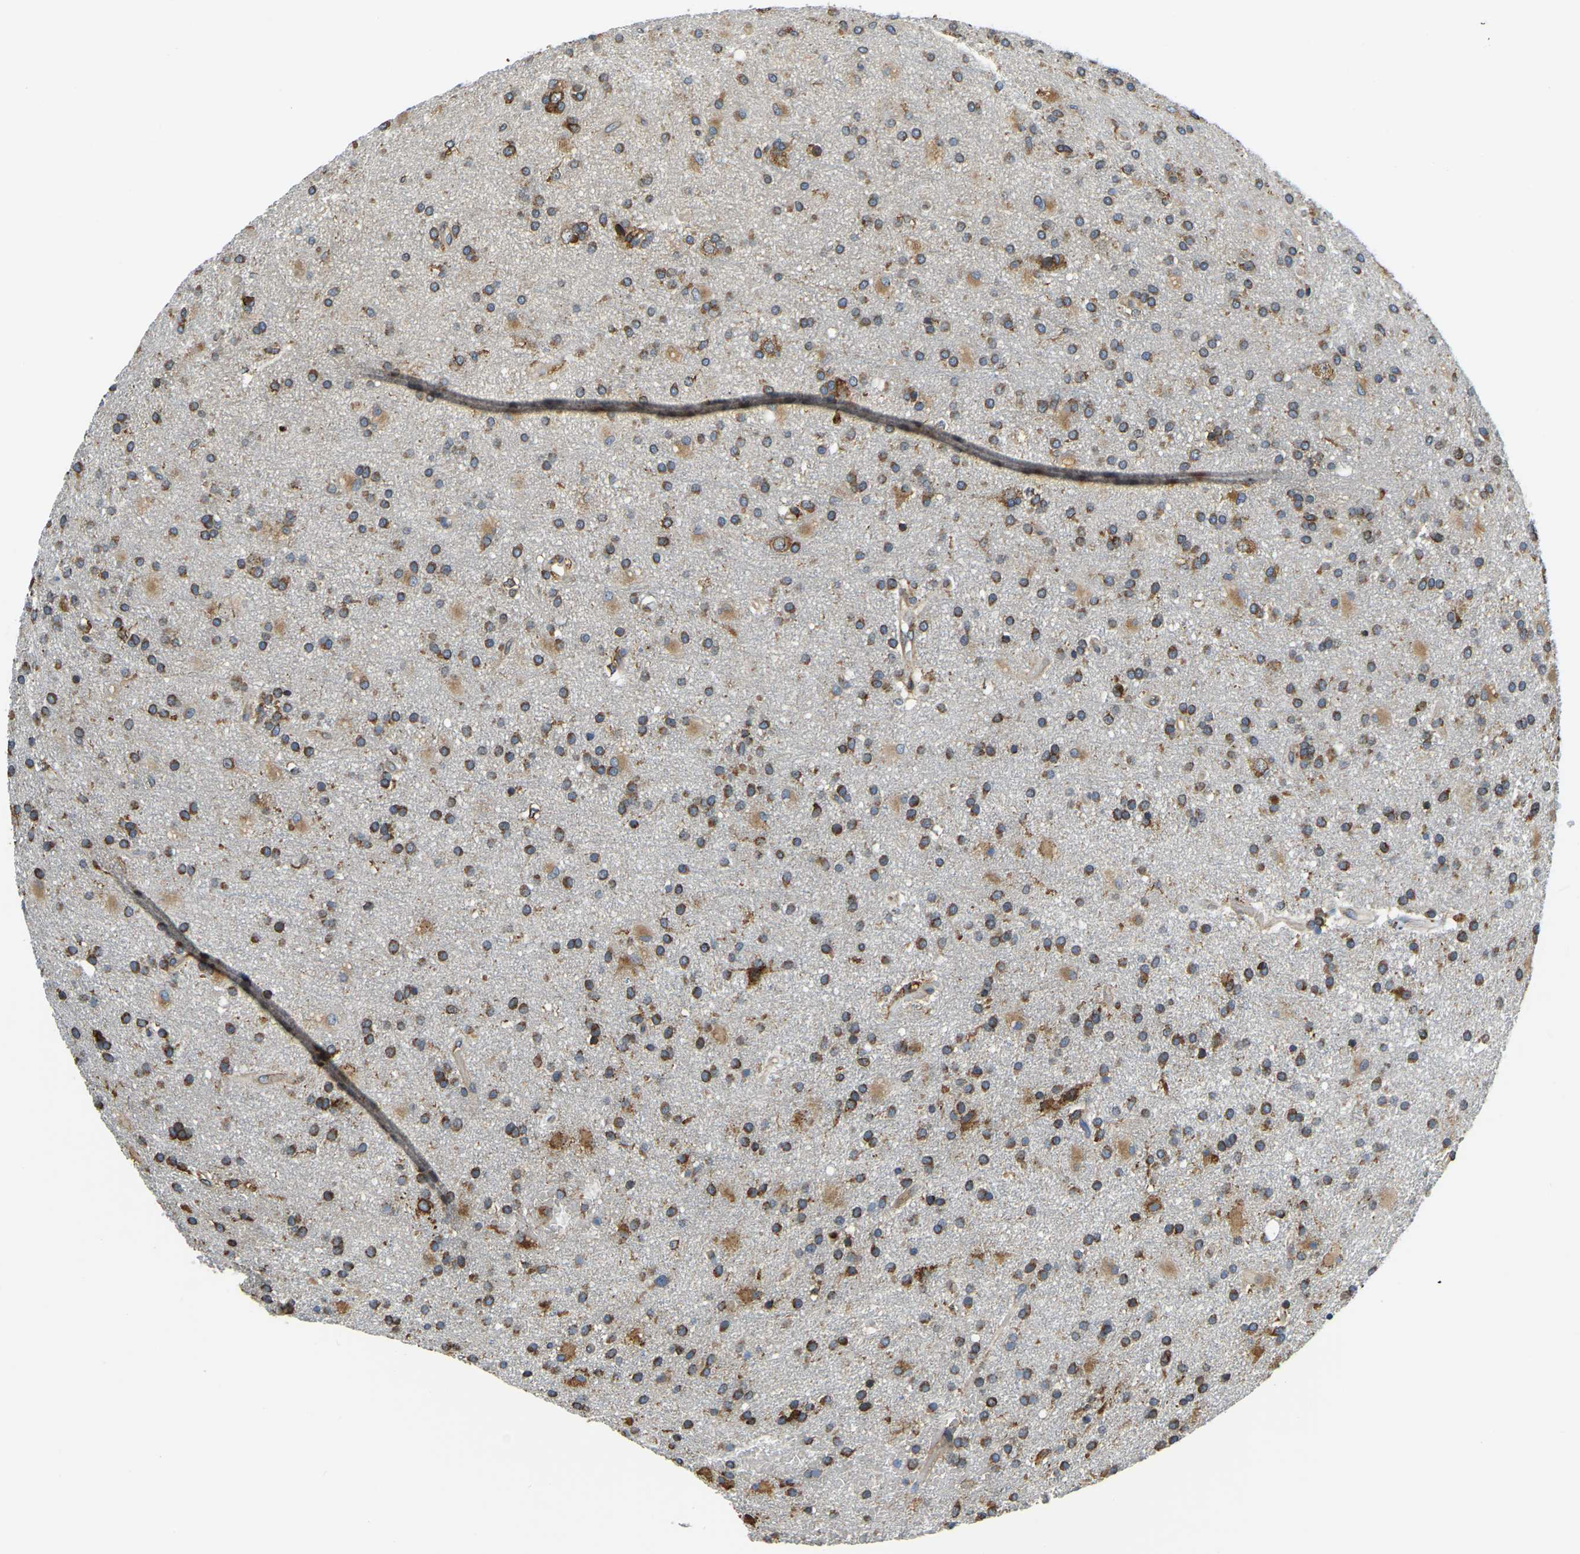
{"staining": {"intensity": "strong", "quantity": "25%-75%", "location": "cytoplasmic/membranous"}, "tissue": "glioma", "cell_type": "Tumor cells", "image_type": "cancer", "snomed": [{"axis": "morphology", "description": "Glioma, malignant, High grade"}, {"axis": "topography", "description": "Brain"}], "caption": "Glioma was stained to show a protein in brown. There is high levels of strong cytoplasmic/membranous positivity in approximately 25%-75% of tumor cells.", "gene": "RNF115", "patient": {"sex": "male", "age": 72}}